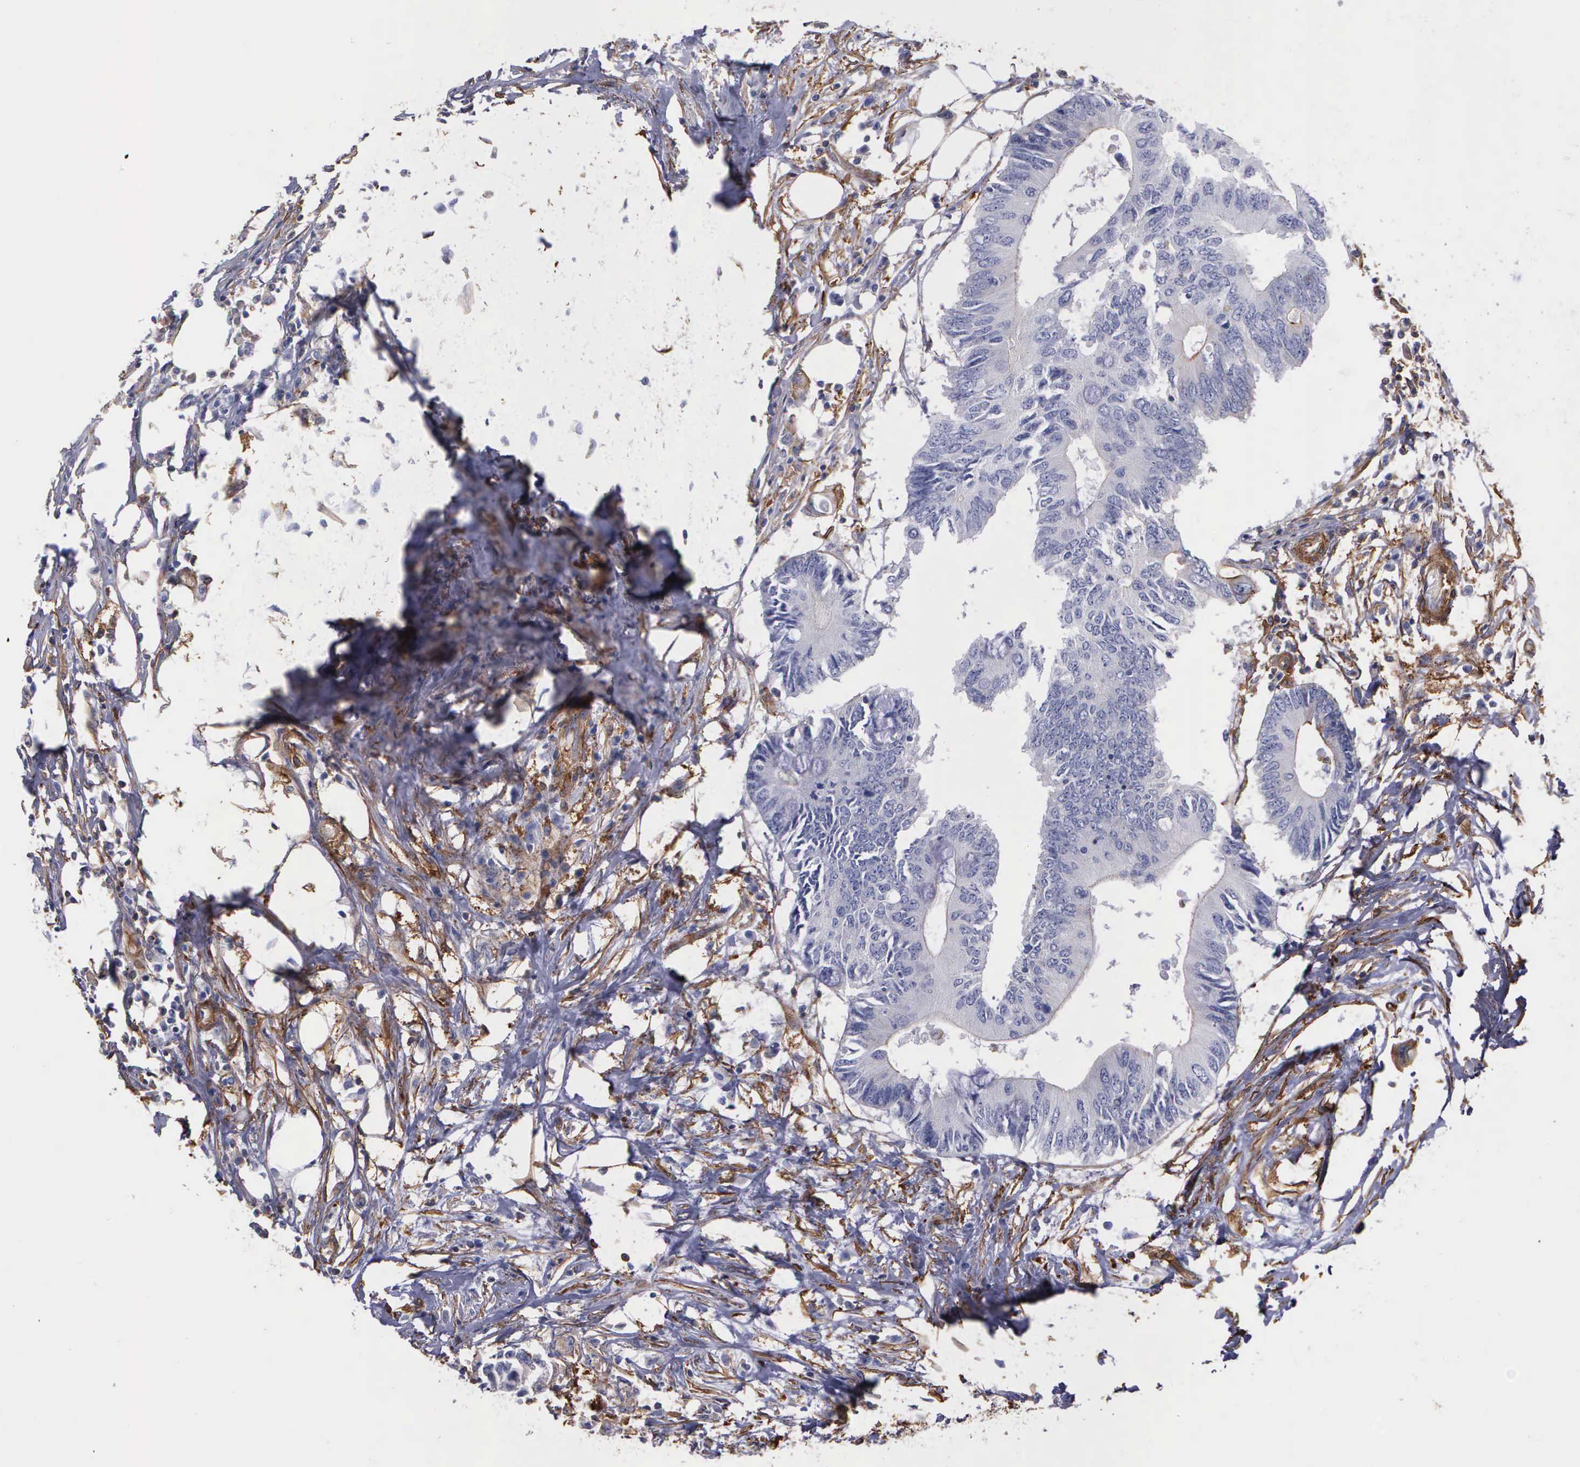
{"staining": {"intensity": "weak", "quantity": "25%-75%", "location": "cytoplasmic/membranous"}, "tissue": "colorectal cancer", "cell_type": "Tumor cells", "image_type": "cancer", "snomed": [{"axis": "morphology", "description": "Adenocarcinoma, NOS"}, {"axis": "topography", "description": "Colon"}], "caption": "A micrograph of human colorectal cancer stained for a protein reveals weak cytoplasmic/membranous brown staining in tumor cells.", "gene": "FLNA", "patient": {"sex": "male", "age": 71}}